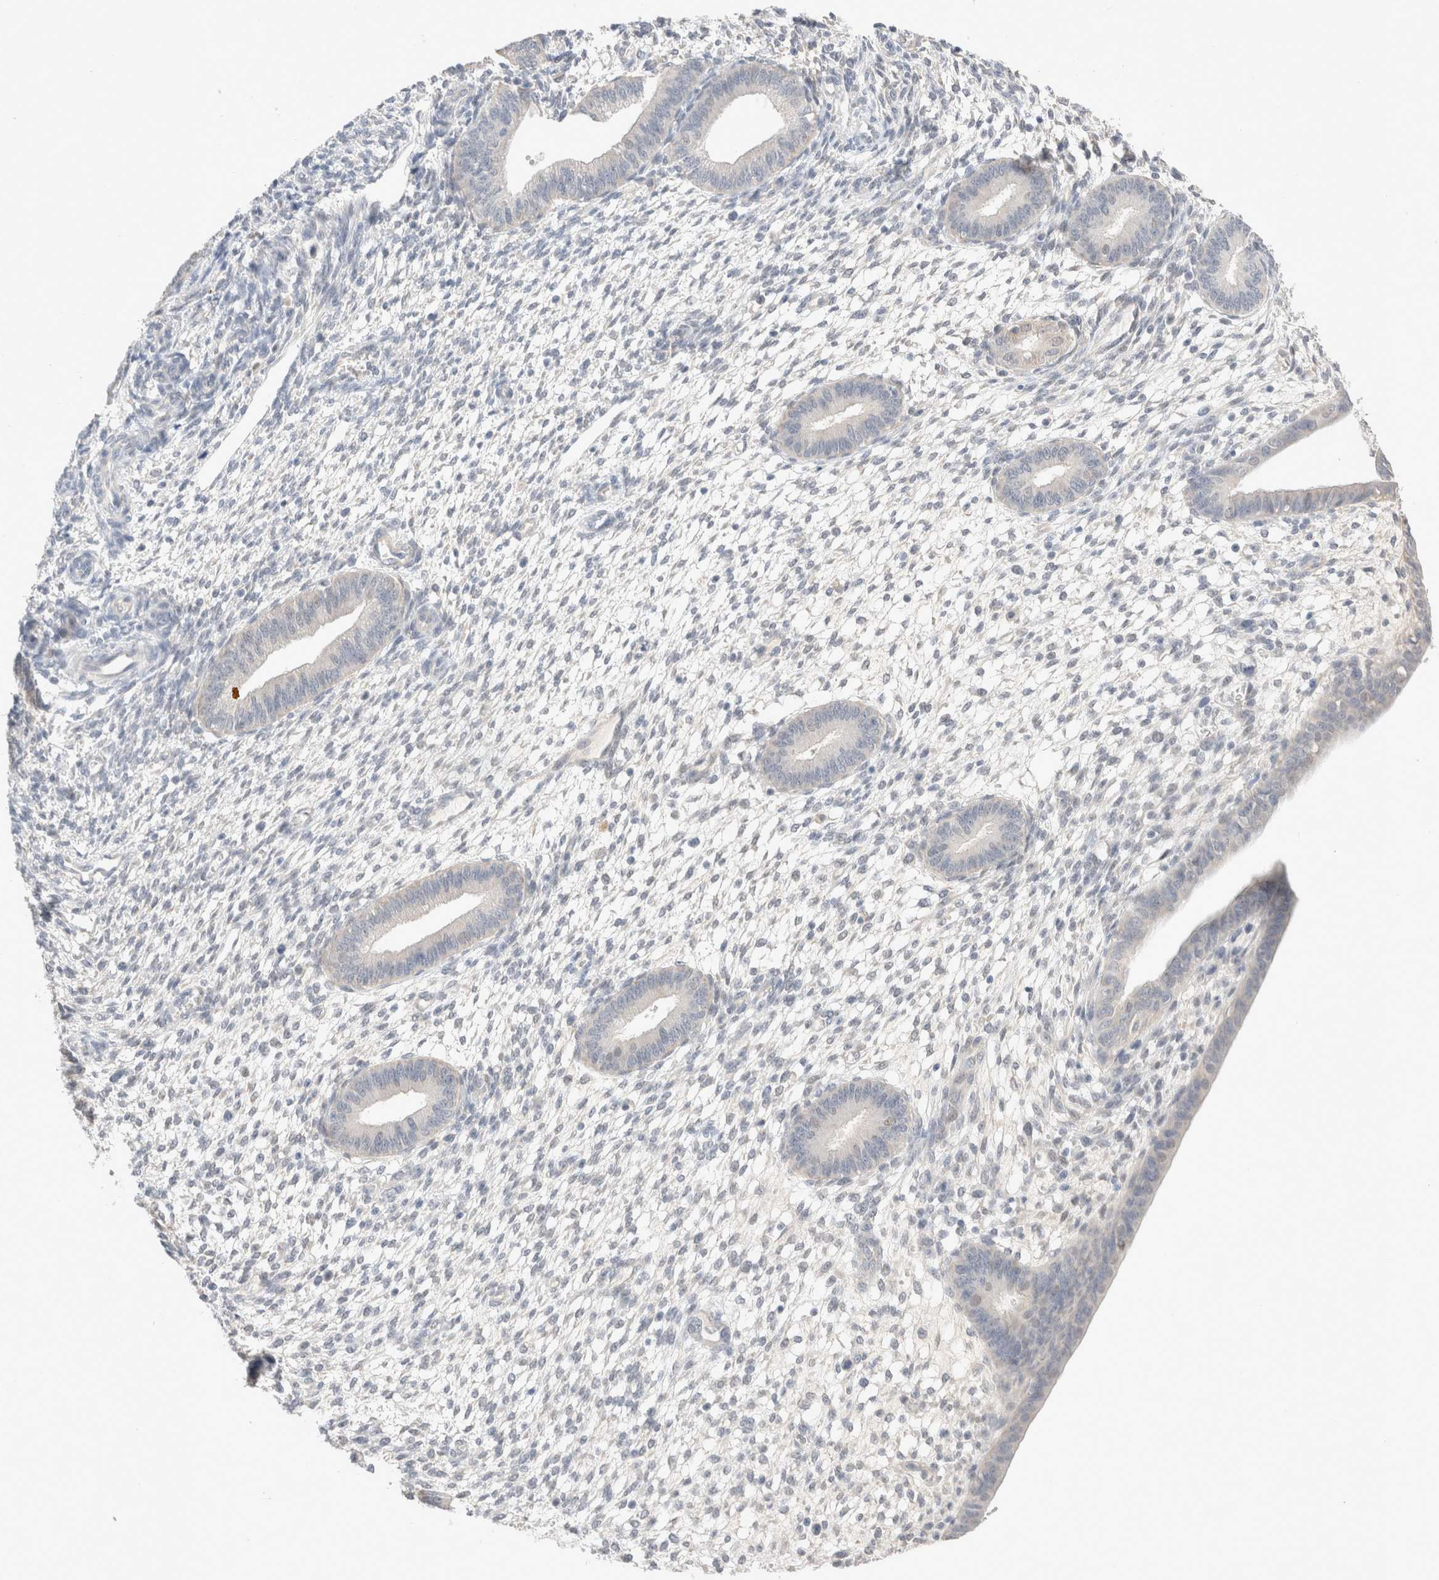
{"staining": {"intensity": "negative", "quantity": "none", "location": "none"}, "tissue": "endometrium", "cell_type": "Cells in endometrial stroma", "image_type": "normal", "snomed": [{"axis": "morphology", "description": "Normal tissue, NOS"}, {"axis": "topography", "description": "Endometrium"}], "caption": "Endometrium was stained to show a protein in brown. There is no significant expression in cells in endometrial stroma. (Immunohistochemistry (ihc), brightfield microscopy, high magnification).", "gene": "SPATA20", "patient": {"sex": "female", "age": 46}}